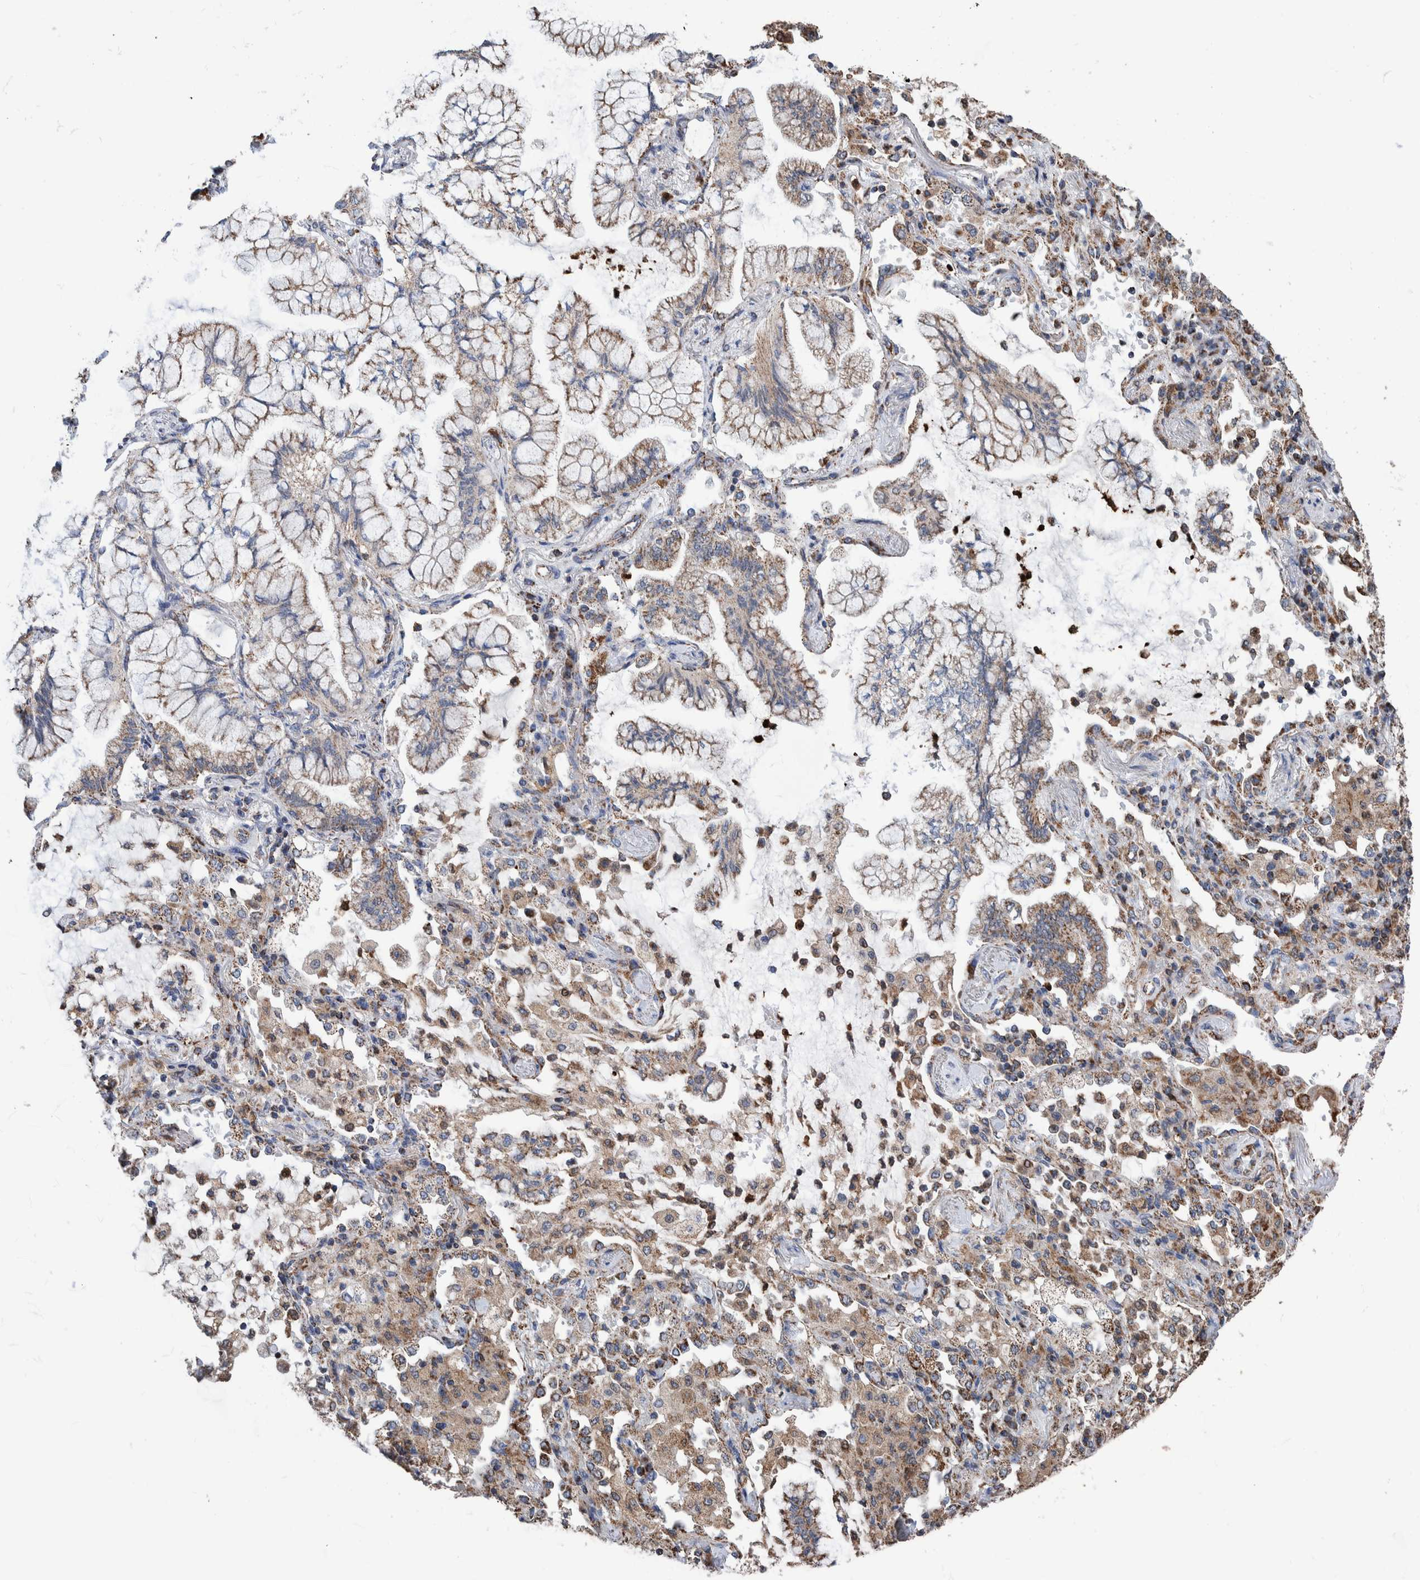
{"staining": {"intensity": "weak", "quantity": ">75%", "location": "cytoplasmic/membranous"}, "tissue": "lung cancer", "cell_type": "Tumor cells", "image_type": "cancer", "snomed": [{"axis": "morphology", "description": "Adenocarcinoma, NOS"}, {"axis": "topography", "description": "Lung"}], "caption": "Tumor cells display low levels of weak cytoplasmic/membranous staining in about >75% of cells in lung cancer.", "gene": "DECR1", "patient": {"sex": "female", "age": 70}}